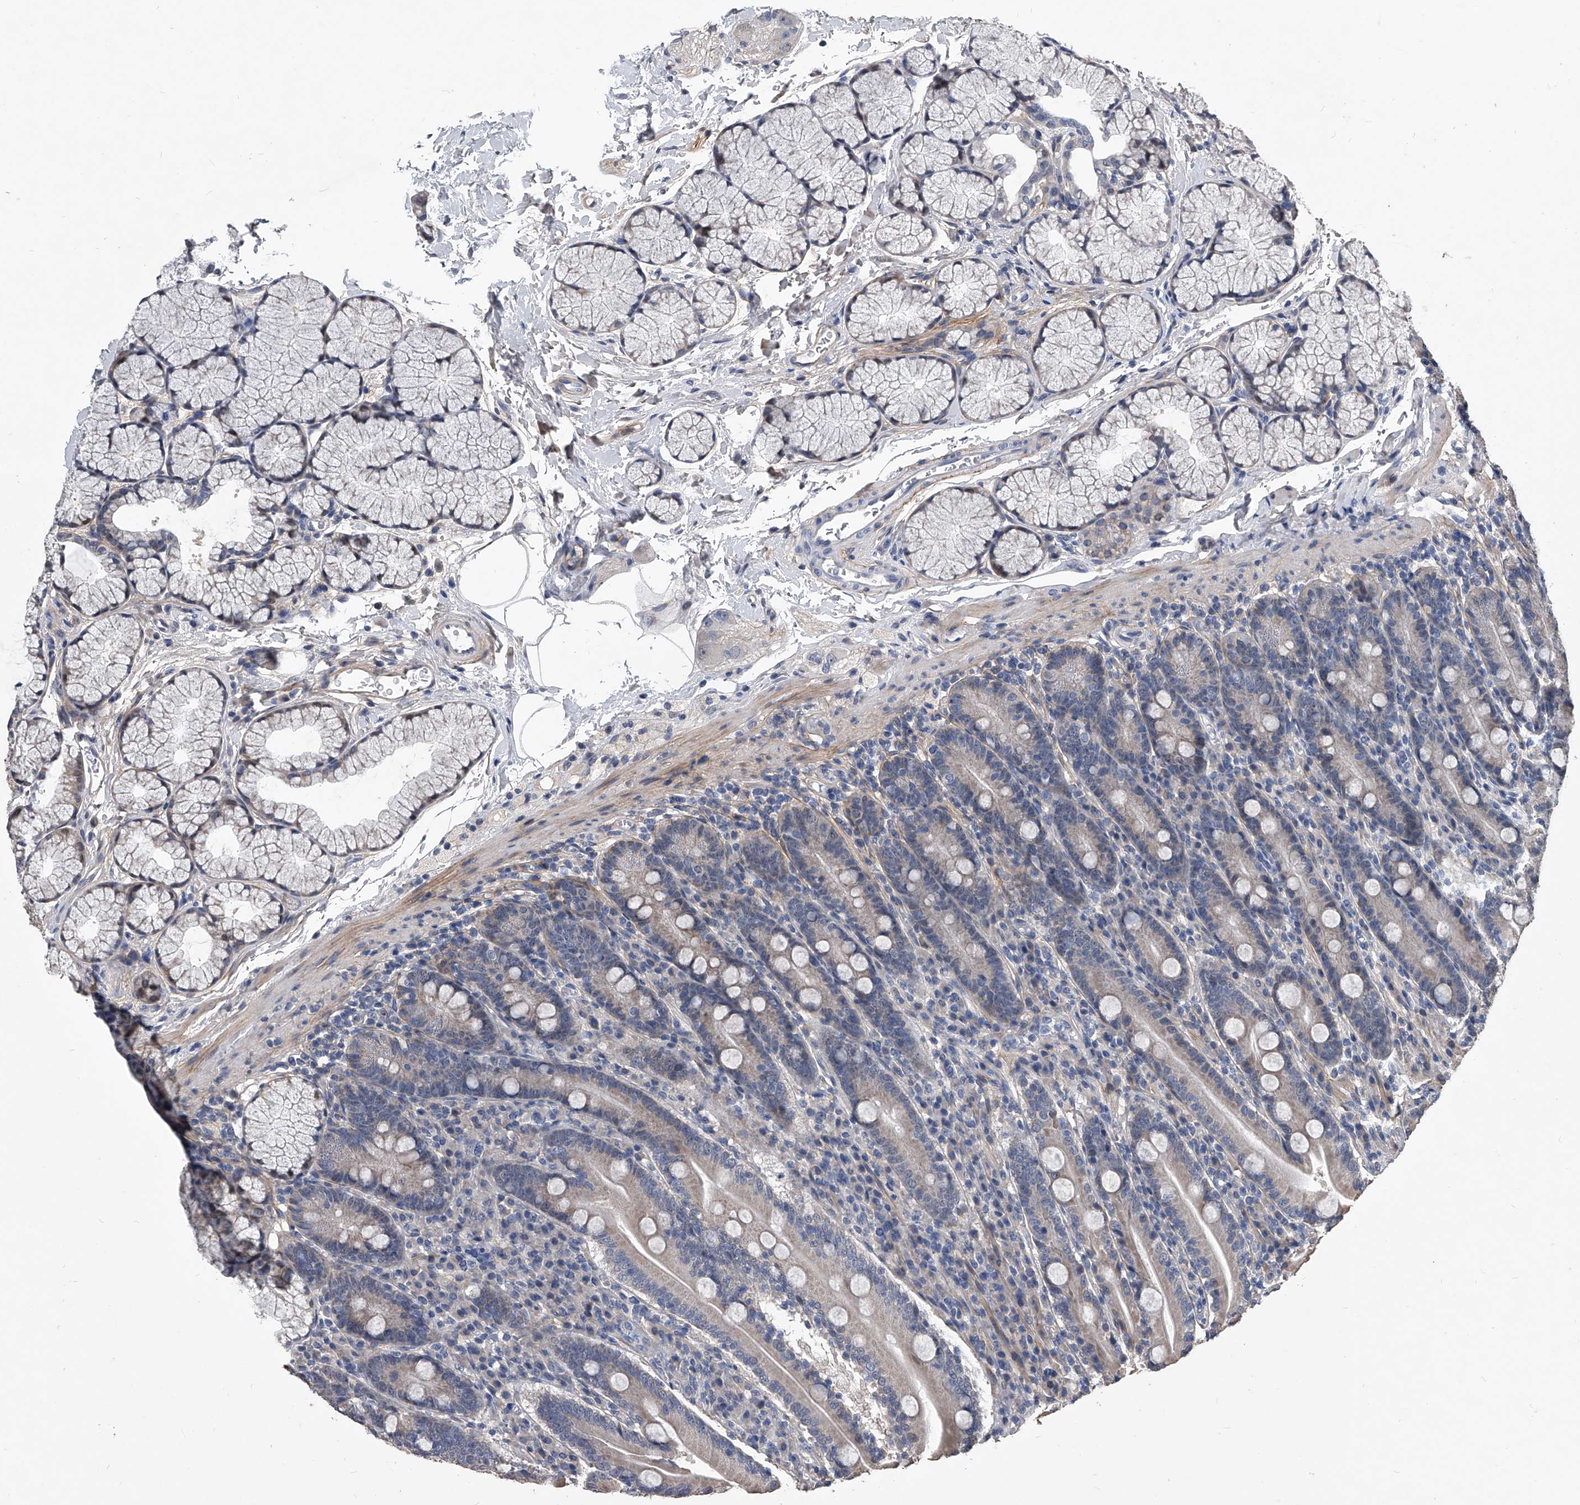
{"staining": {"intensity": "weak", "quantity": "25%-75%", "location": "cytoplasmic/membranous"}, "tissue": "duodenum", "cell_type": "Glandular cells", "image_type": "normal", "snomed": [{"axis": "morphology", "description": "Normal tissue, NOS"}, {"axis": "topography", "description": "Duodenum"}], "caption": "This is an image of immunohistochemistry (IHC) staining of normal duodenum, which shows weak expression in the cytoplasmic/membranous of glandular cells.", "gene": "PHACTR1", "patient": {"sex": "male", "age": 35}}